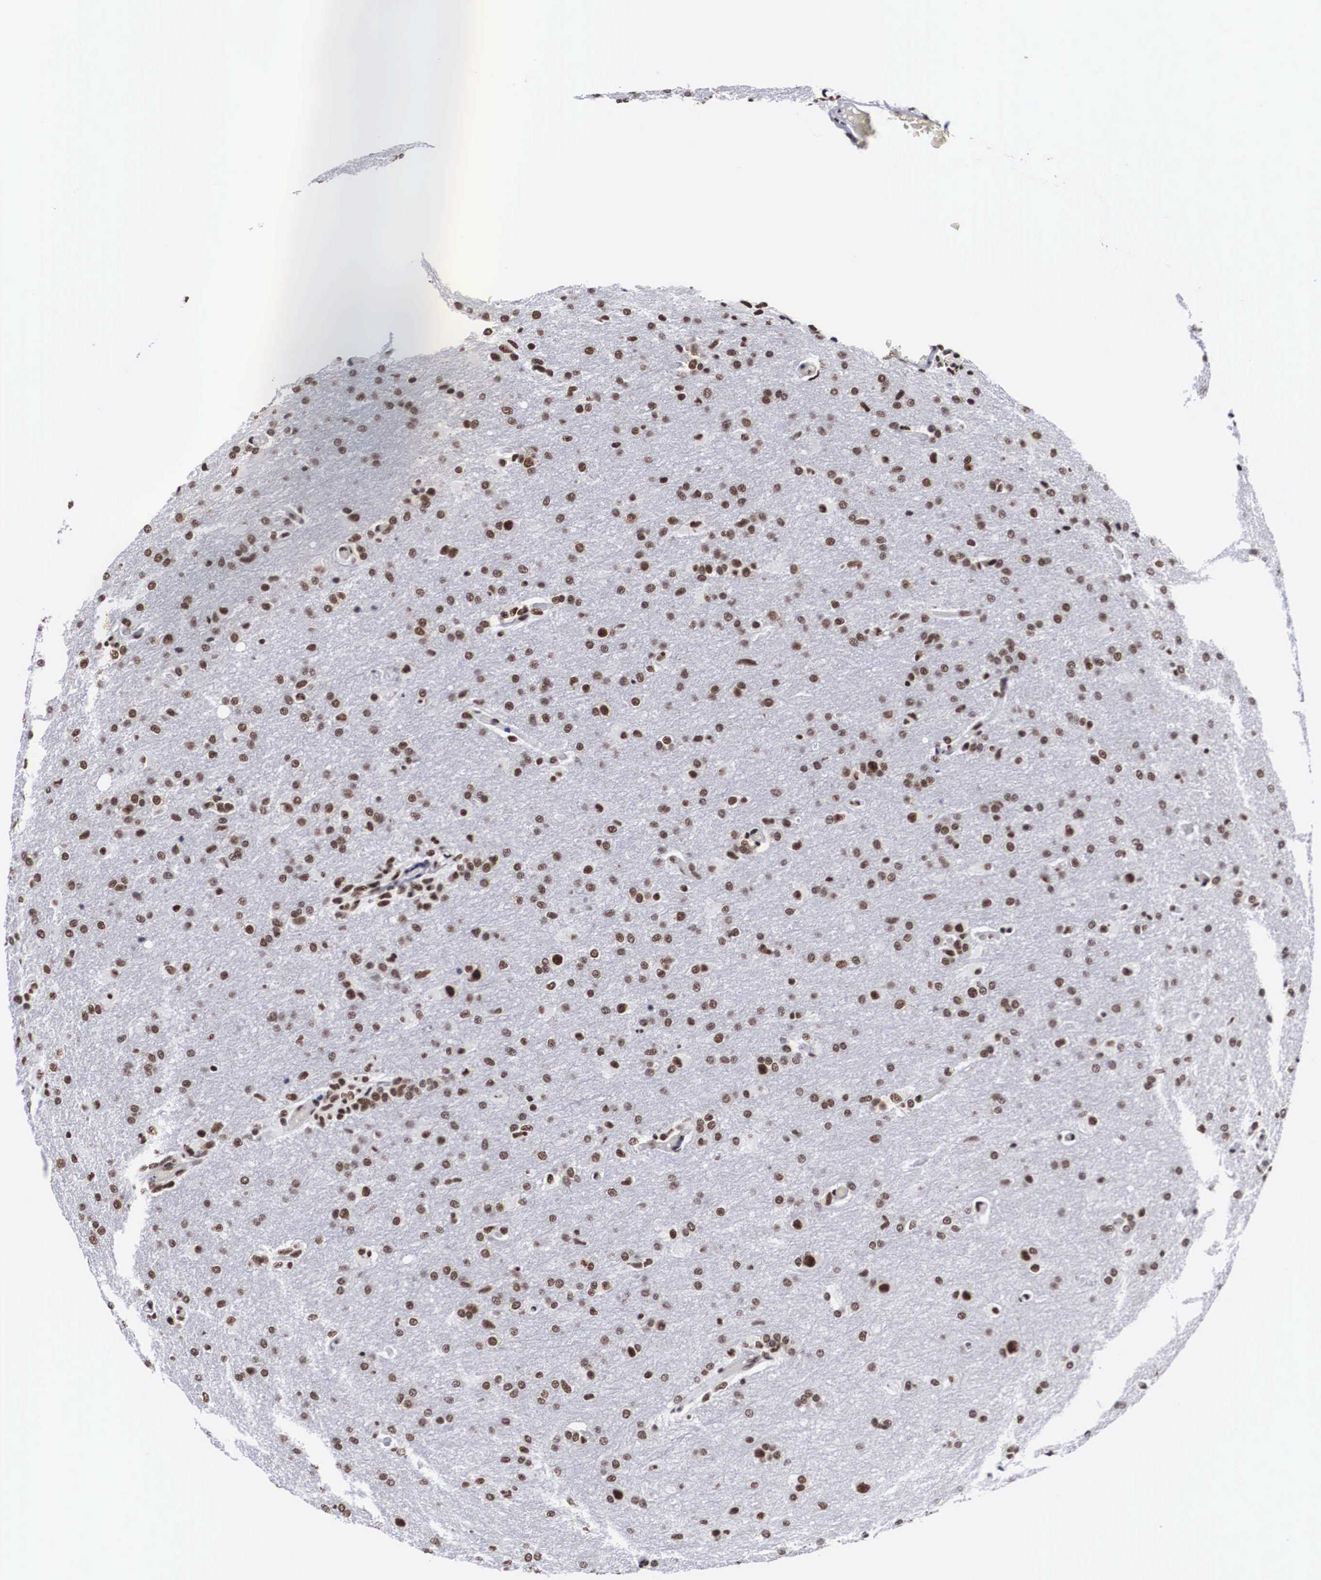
{"staining": {"intensity": "weak", "quantity": ">75%", "location": "nuclear"}, "tissue": "glioma", "cell_type": "Tumor cells", "image_type": "cancer", "snomed": [{"axis": "morphology", "description": "Glioma, malignant, High grade"}, {"axis": "topography", "description": "Brain"}], "caption": "This is an image of IHC staining of malignant glioma (high-grade), which shows weak staining in the nuclear of tumor cells.", "gene": "ACIN1", "patient": {"sex": "male", "age": 68}}